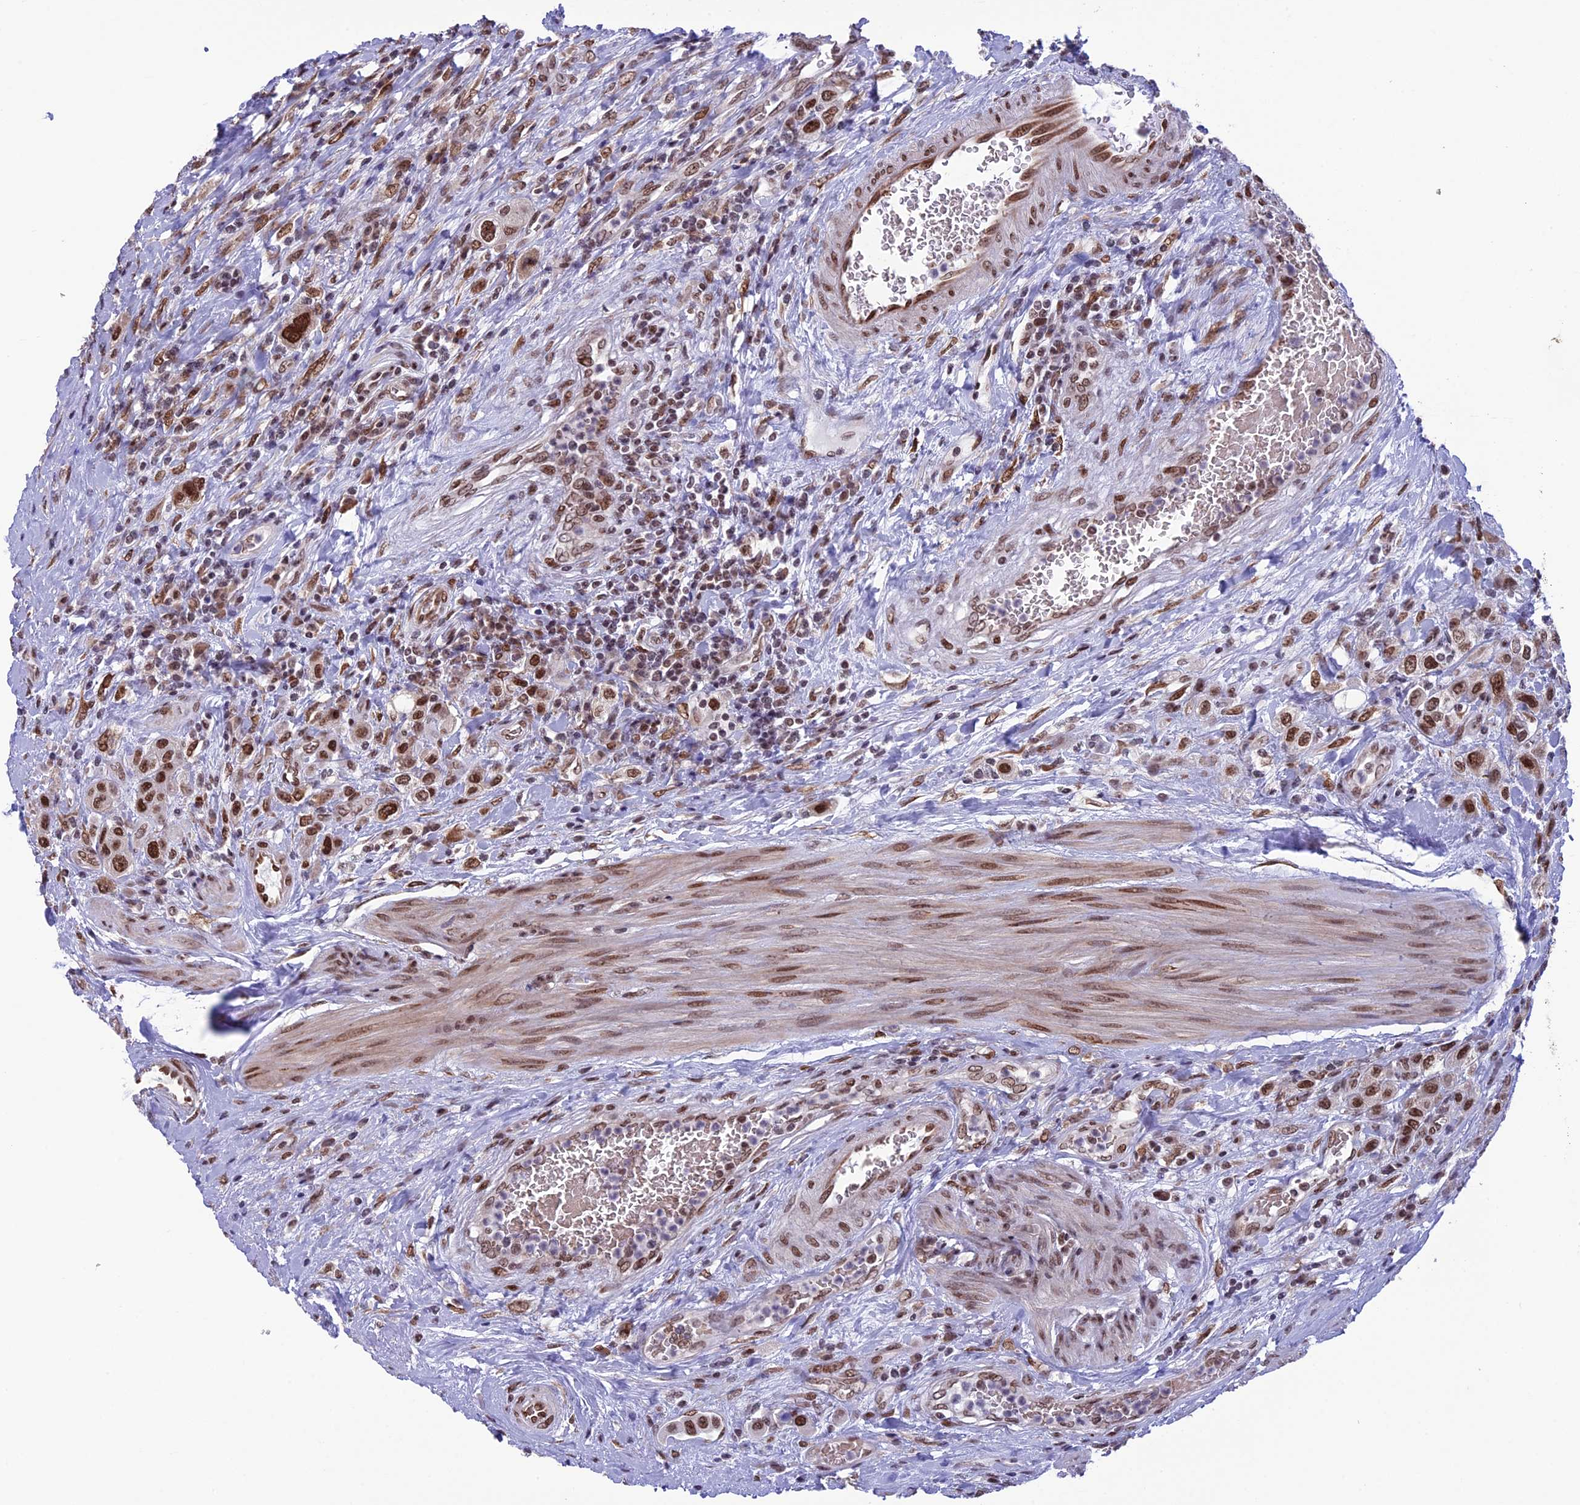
{"staining": {"intensity": "moderate", "quantity": ">75%", "location": "nuclear"}, "tissue": "urothelial cancer", "cell_type": "Tumor cells", "image_type": "cancer", "snomed": [{"axis": "morphology", "description": "Urothelial carcinoma, High grade"}, {"axis": "topography", "description": "Urinary bladder"}], "caption": "Immunohistochemistry (IHC) of high-grade urothelial carcinoma shows medium levels of moderate nuclear expression in approximately >75% of tumor cells. The protein is shown in brown color, while the nuclei are stained blue.", "gene": "MPHOSPH8", "patient": {"sex": "male", "age": 50}}